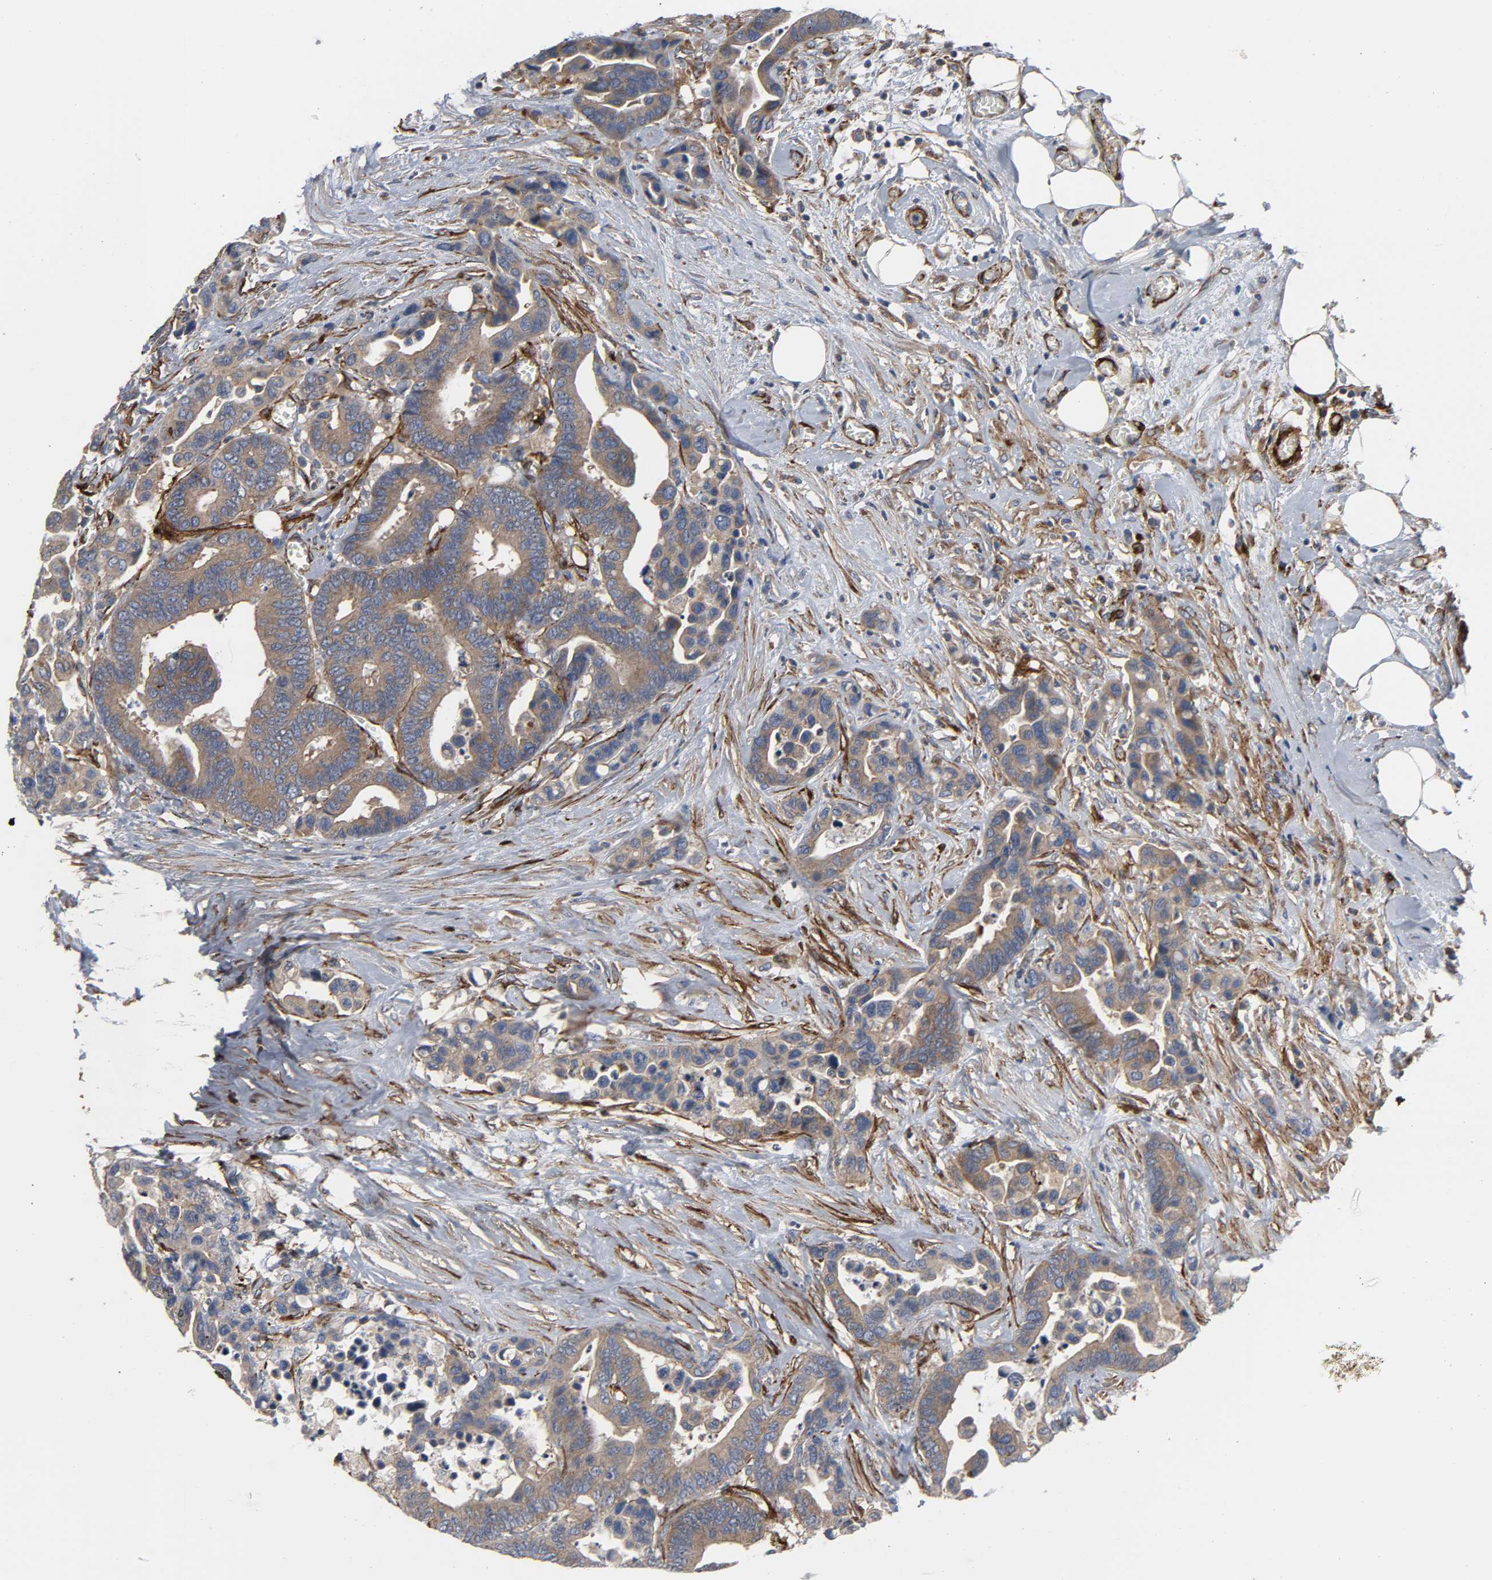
{"staining": {"intensity": "moderate", "quantity": ">75%", "location": "cytoplasmic/membranous"}, "tissue": "colorectal cancer", "cell_type": "Tumor cells", "image_type": "cancer", "snomed": [{"axis": "morphology", "description": "Adenocarcinoma, NOS"}, {"axis": "topography", "description": "Colon"}], "caption": "DAB immunohistochemical staining of human colorectal cancer exhibits moderate cytoplasmic/membranous protein staining in approximately >75% of tumor cells.", "gene": "ARHGAP1", "patient": {"sex": "male", "age": 82}}